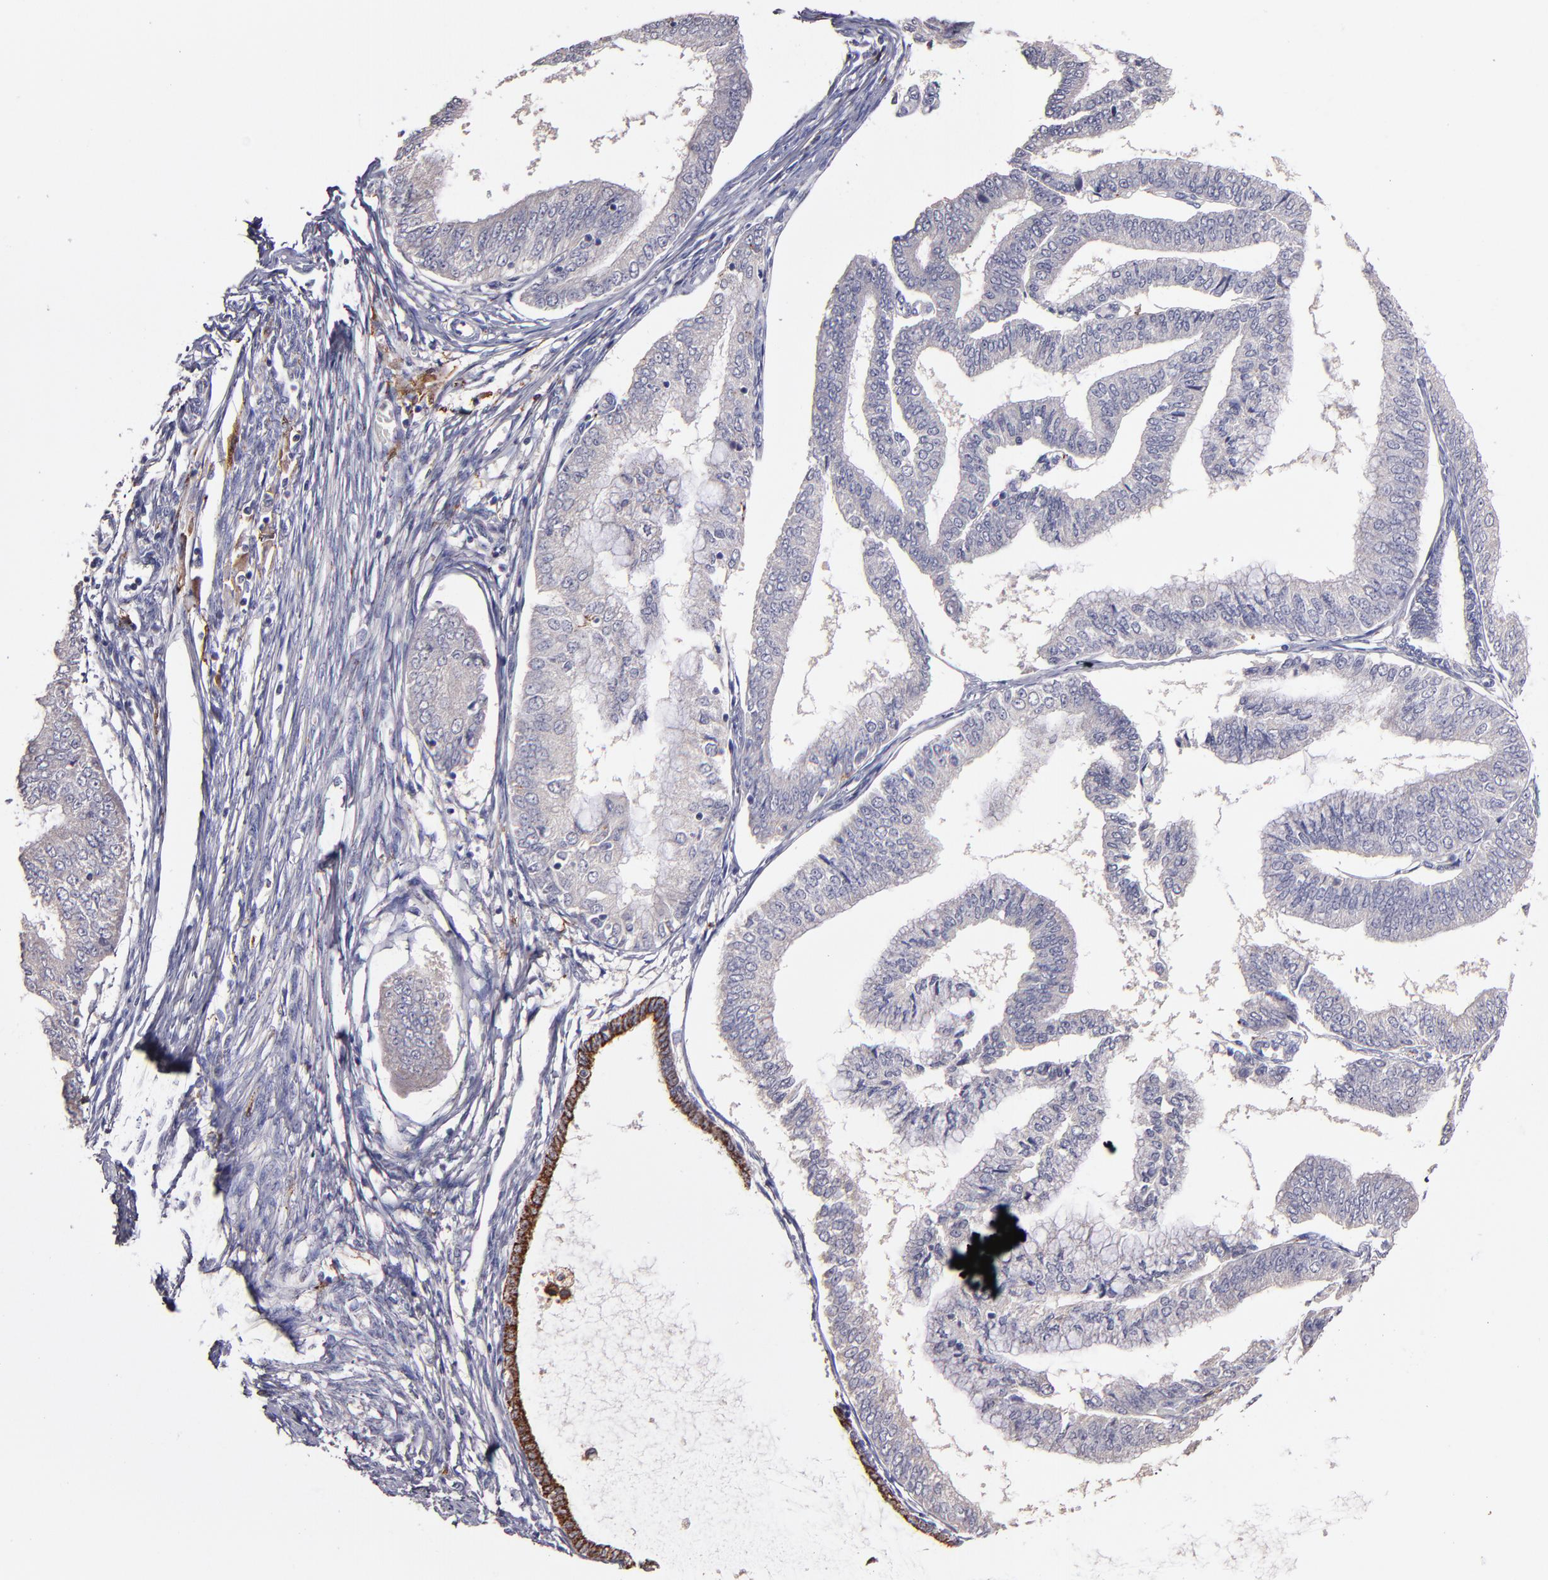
{"staining": {"intensity": "moderate", "quantity": "25%-75%", "location": "cytoplasmic/membranous"}, "tissue": "endometrial cancer", "cell_type": "Tumor cells", "image_type": "cancer", "snomed": [{"axis": "morphology", "description": "Adenocarcinoma, NOS"}, {"axis": "topography", "description": "Endometrium"}], "caption": "Endometrial cancer (adenocarcinoma) was stained to show a protein in brown. There is medium levels of moderate cytoplasmic/membranous expression in about 25%-75% of tumor cells. (DAB = brown stain, brightfield microscopy at high magnification).", "gene": "GLDC", "patient": {"sex": "female", "age": 63}}